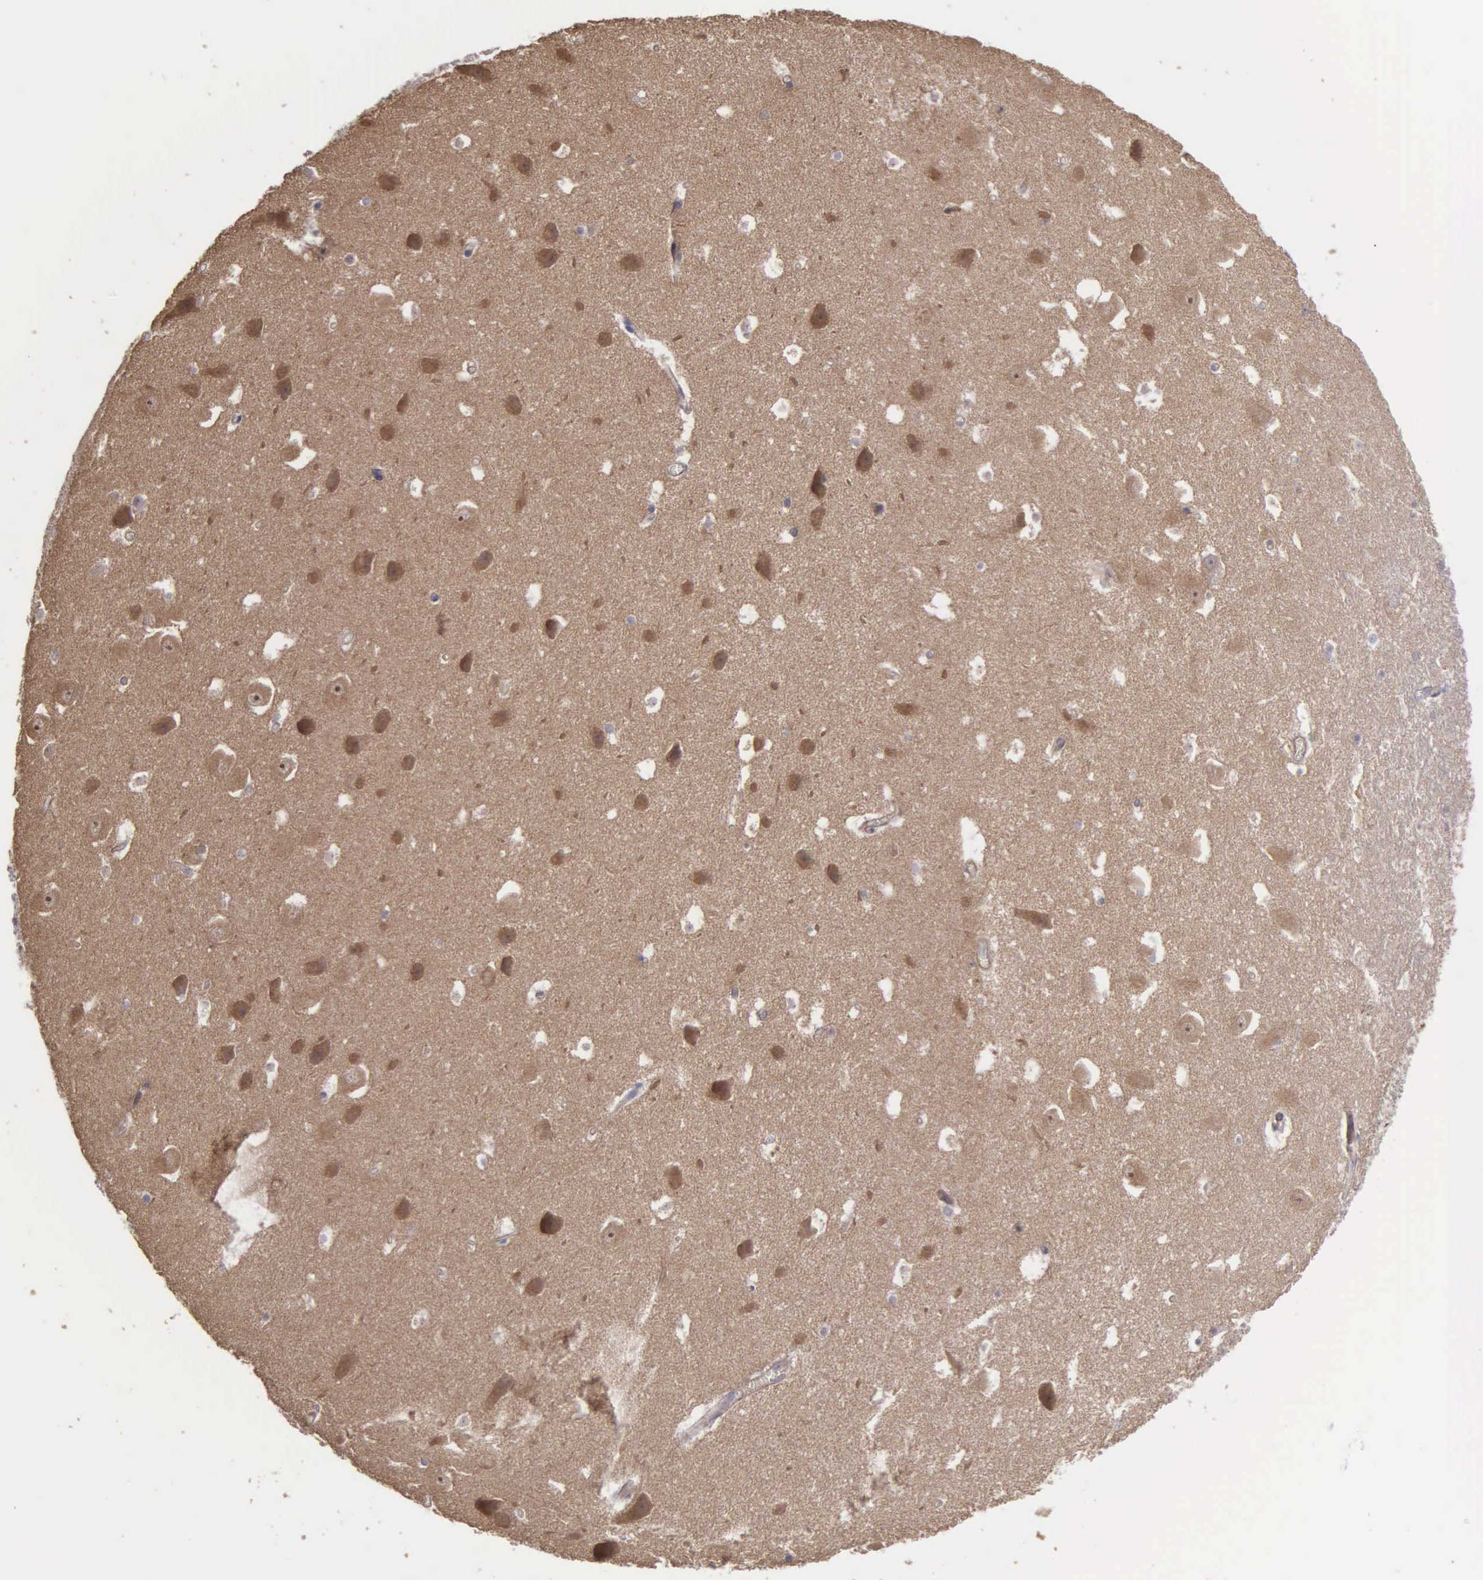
{"staining": {"intensity": "negative", "quantity": "none", "location": "none"}, "tissue": "hippocampus", "cell_type": "Glial cells", "image_type": "normal", "snomed": [{"axis": "morphology", "description": "Normal tissue, NOS"}, {"axis": "topography", "description": "Hippocampus"}], "caption": "This is an IHC photomicrograph of benign hippocampus. There is no expression in glial cells.", "gene": "RTL10", "patient": {"sex": "male", "age": 45}}